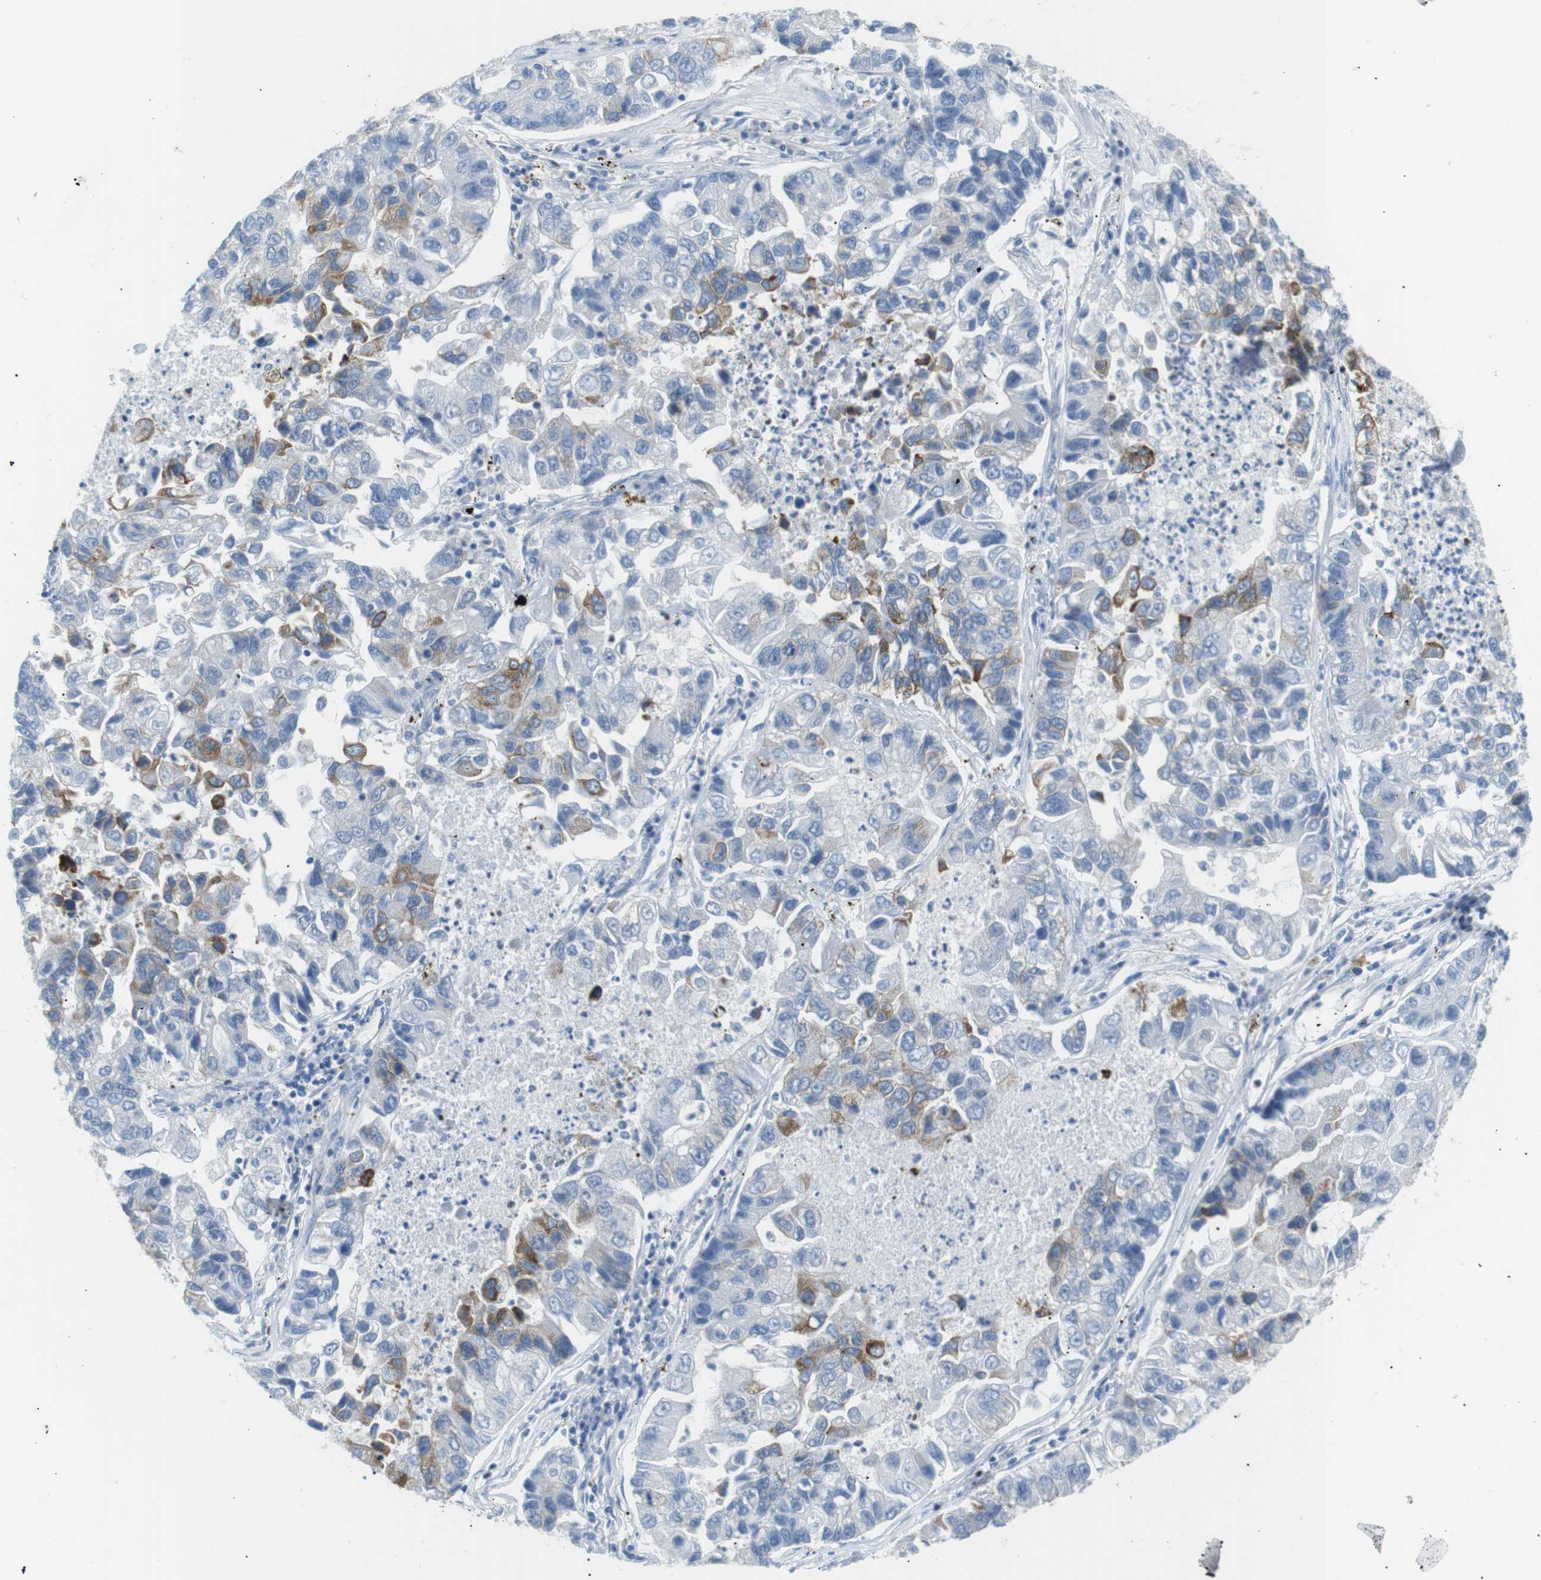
{"staining": {"intensity": "moderate", "quantity": "<25%", "location": "cytoplasmic/membranous"}, "tissue": "lung cancer", "cell_type": "Tumor cells", "image_type": "cancer", "snomed": [{"axis": "morphology", "description": "Adenocarcinoma, NOS"}, {"axis": "topography", "description": "Lung"}], "caption": "Protein expression analysis of lung adenocarcinoma shows moderate cytoplasmic/membranous expression in approximately <25% of tumor cells.", "gene": "CDH26", "patient": {"sex": "female", "age": 51}}